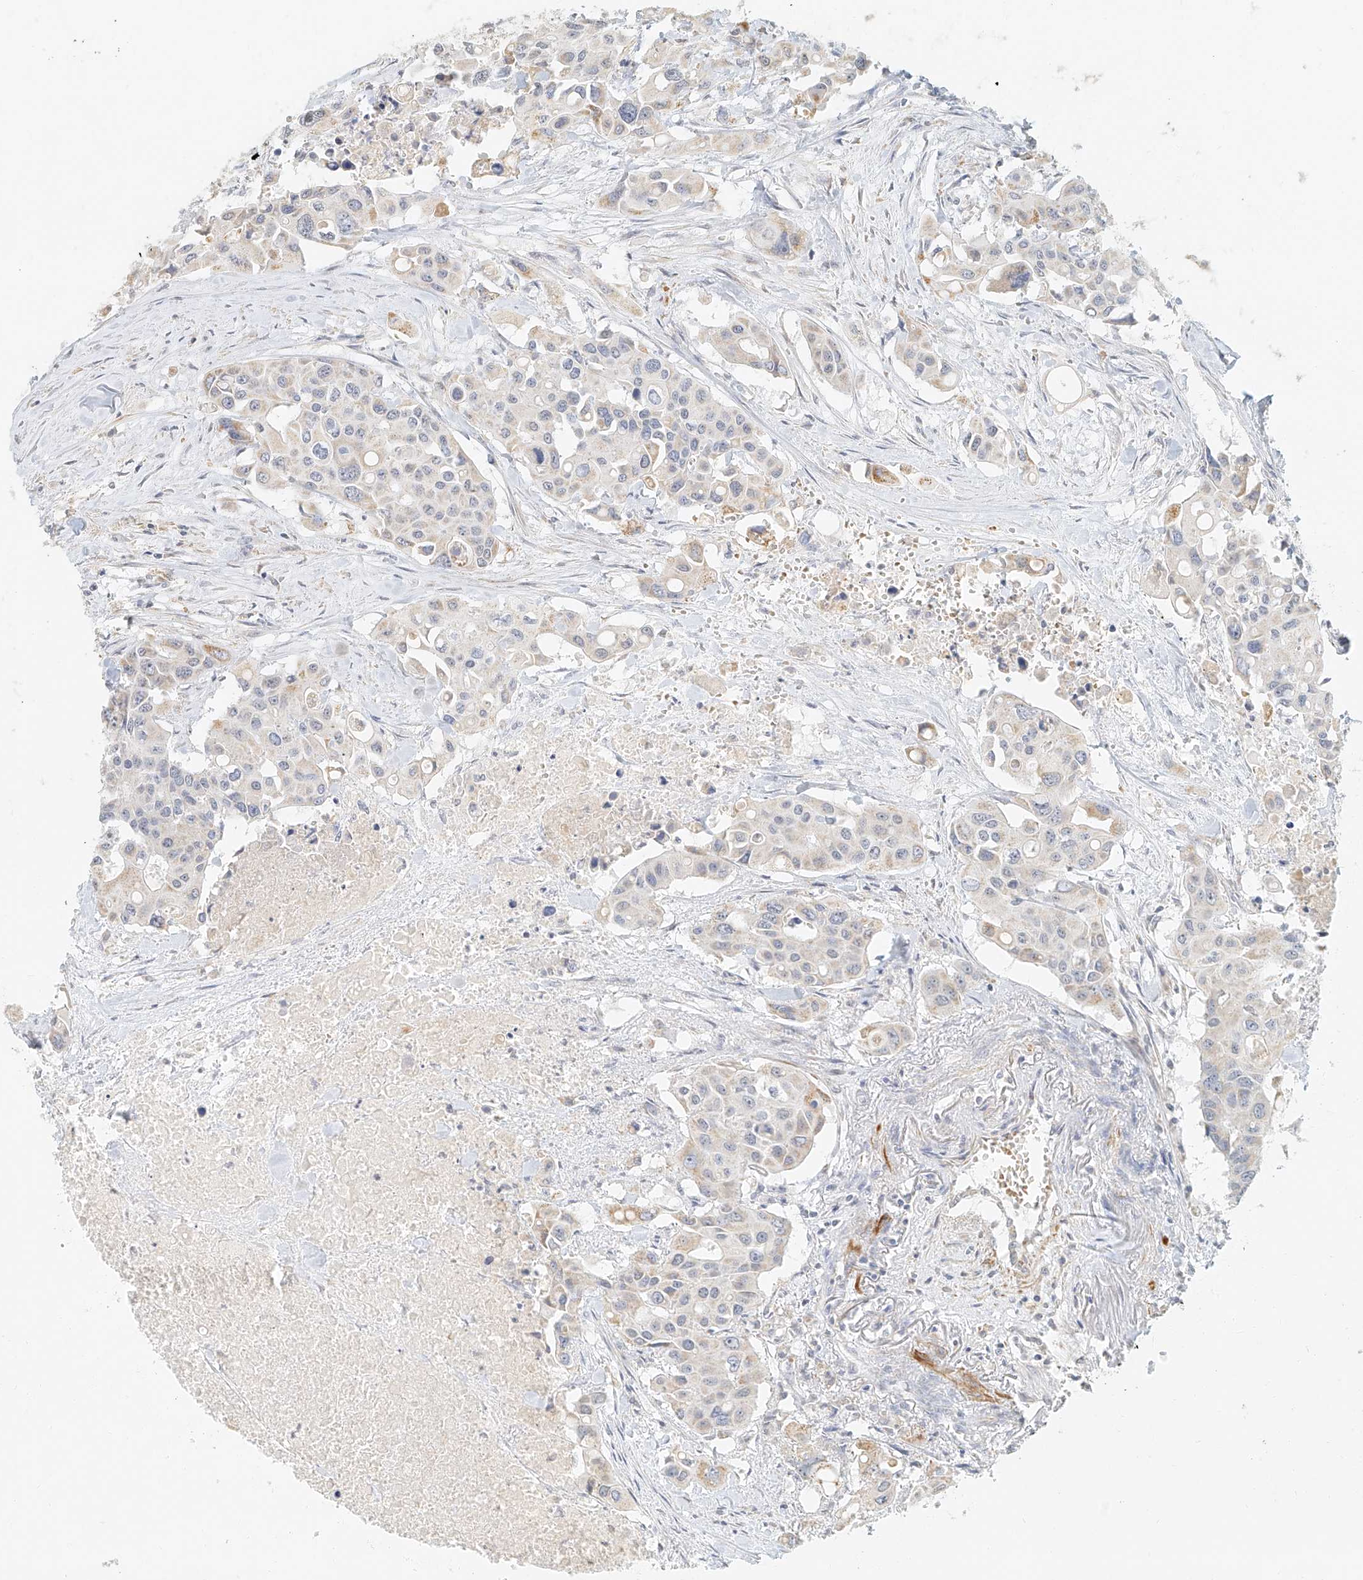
{"staining": {"intensity": "negative", "quantity": "none", "location": "none"}, "tissue": "colorectal cancer", "cell_type": "Tumor cells", "image_type": "cancer", "snomed": [{"axis": "morphology", "description": "Adenocarcinoma, NOS"}, {"axis": "topography", "description": "Colon"}], "caption": "Tumor cells are negative for brown protein staining in colorectal cancer.", "gene": "CXorf58", "patient": {"sex": "male", "age": 77}}